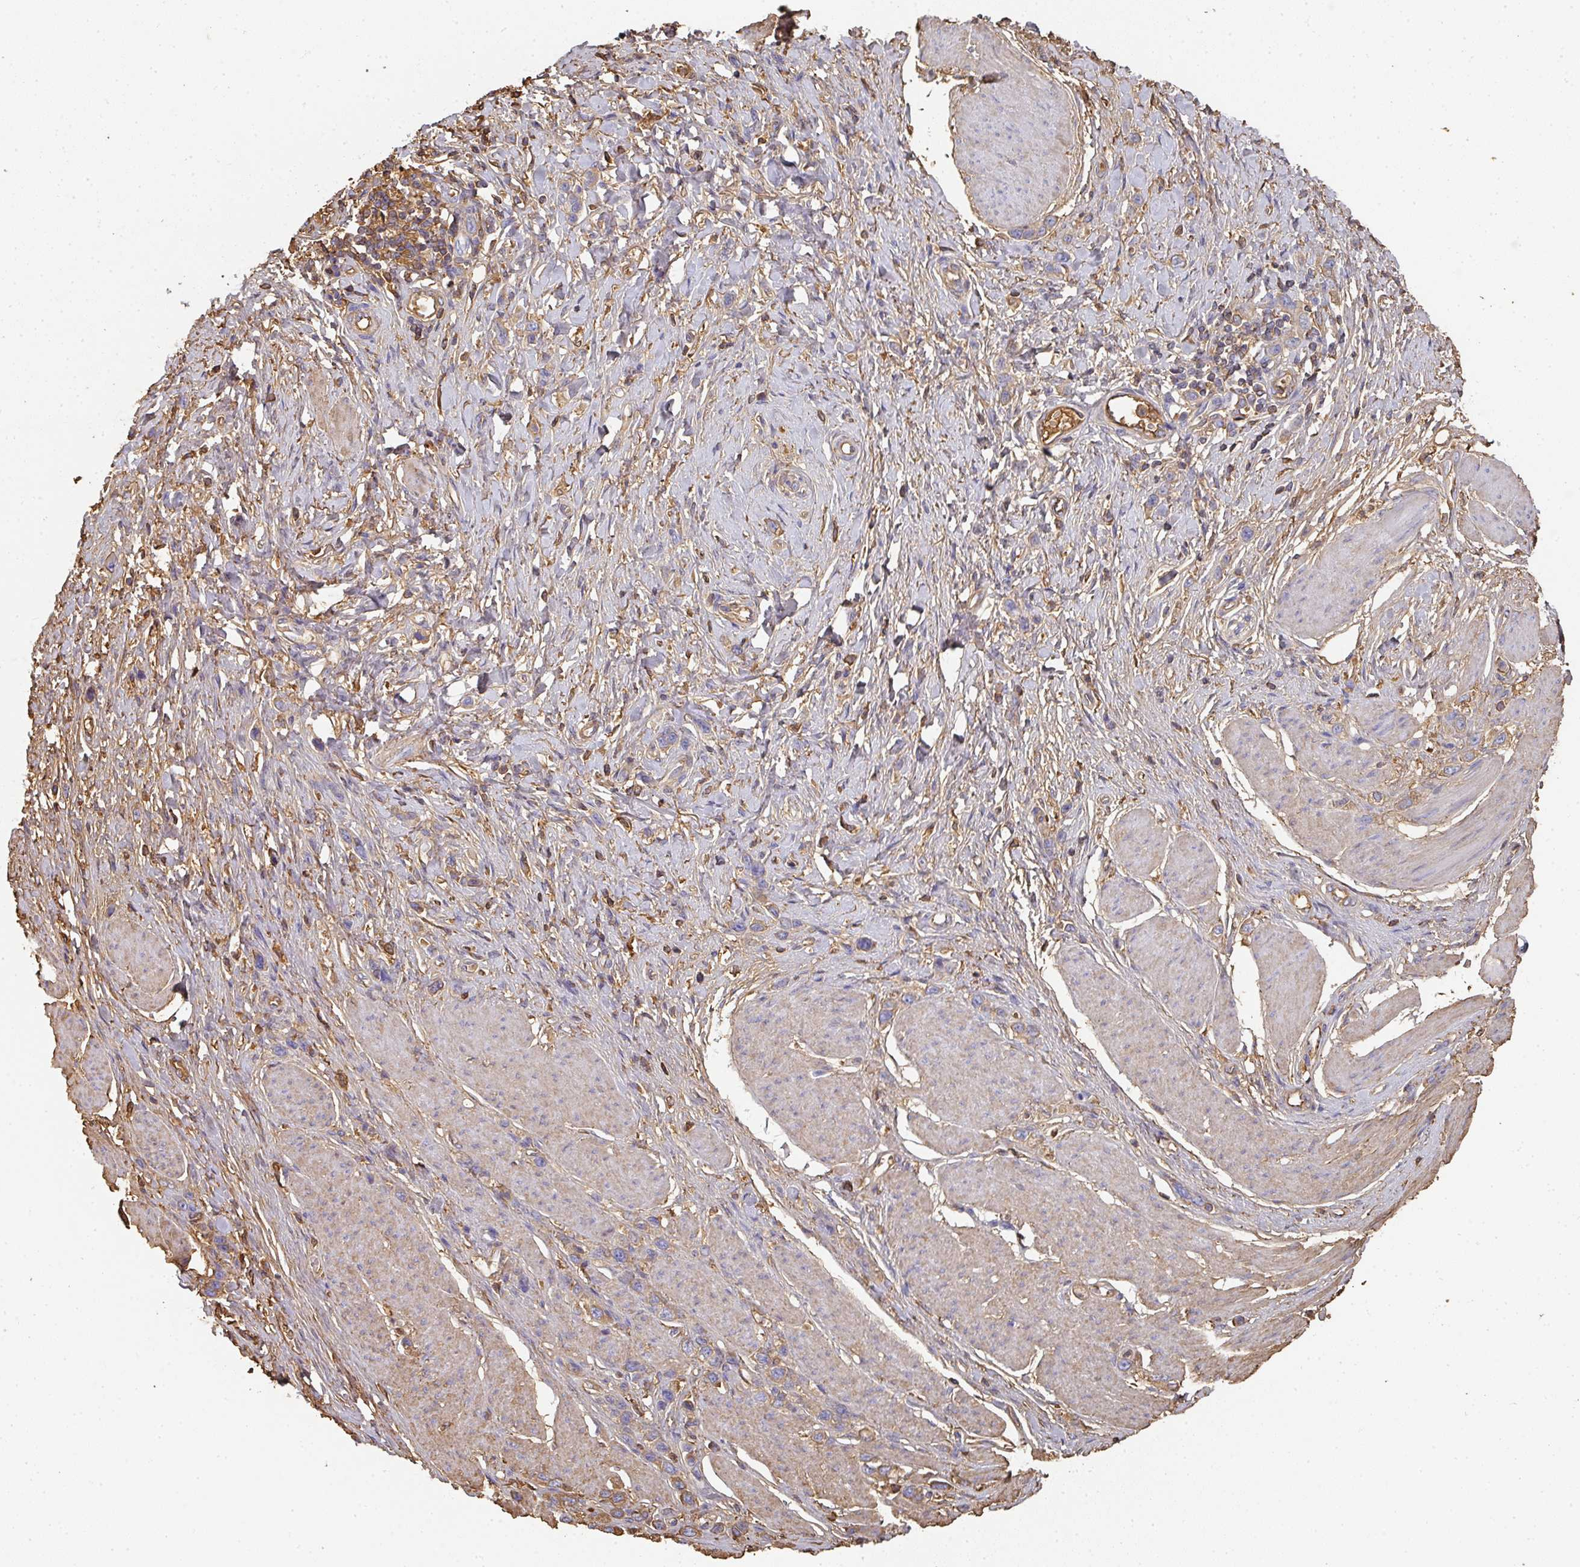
{"staining": {"intensity": "negative", "quantity": "none", "location": "none"}, "tissue": "stomach cancer", "cell_type": "Tumor cells", "image_type": "cancer", "snomed": [{"axis": "morphology", "description": "Adenocarcinoma, NOS"}, {"axis": "topography", "description": "Stomach"}], "caption": "Stomach cancer (adenocarcinoma) was stained to show a protein in brown. There is no significant staining in tumor cells.", "gene": "ALB", "patient": {"sex": "female", "age": 65}}